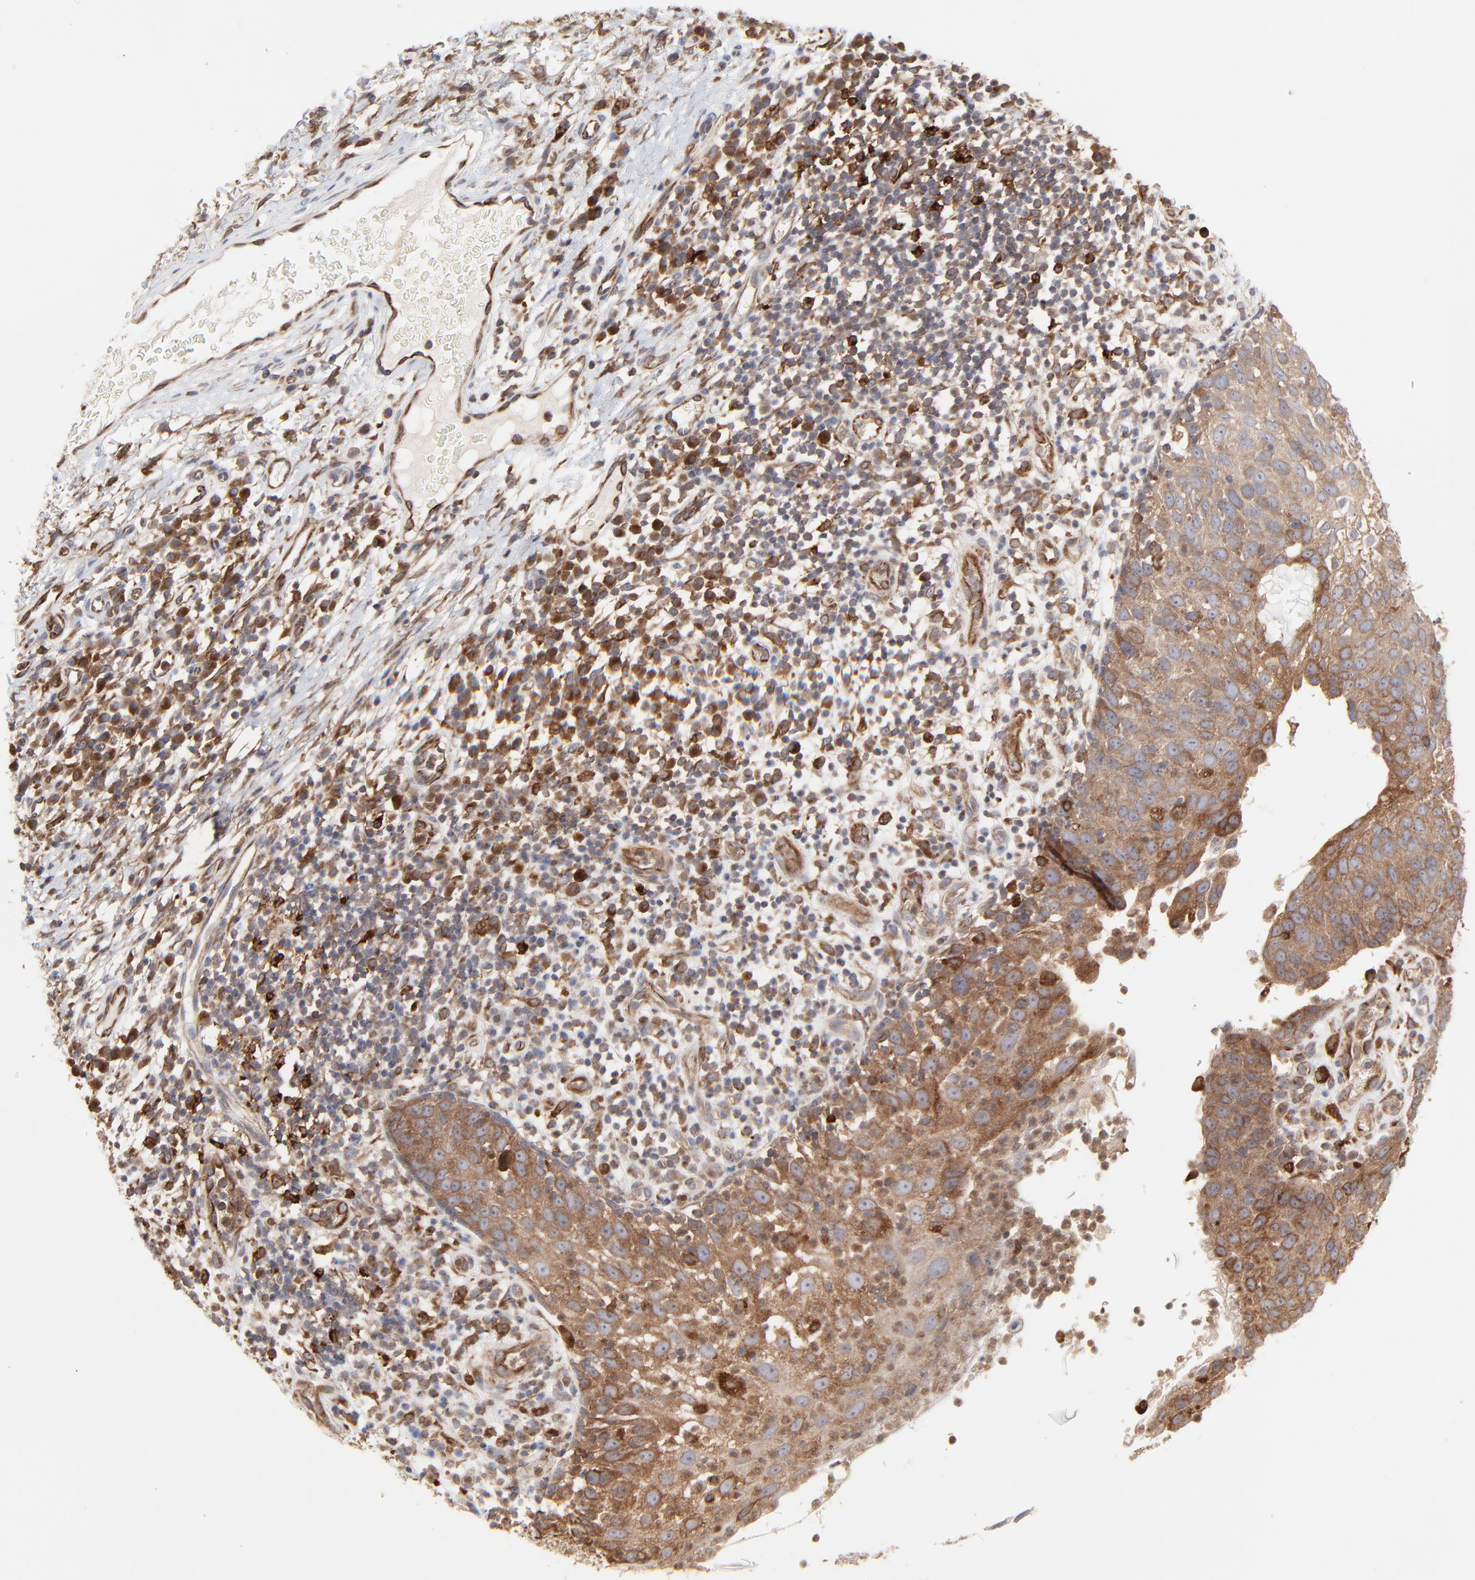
{"staining": {"intensity": "moderate", "quantity": ">75%", "location": "cytoplasmic/membranous"}, "tissue": "skin cancer", "cell_type": "Tumor cells", "image_type": "cancer", "snomed": [{"axis": "morphology", "description": "Squamous cell carcinoma, NOS"}, {"axis": "topography", "description": "Skin"}], "caption": "IHC micrograph of human skin squamous cell carcinoma stained for a protein (brown), which demonstrates medium levels of moderate cytoplasmic/membranous positivity in approximately >75% of tumor cells.", "gene": "RAB9A", "patient": {"sex": "male", "age": 87}}